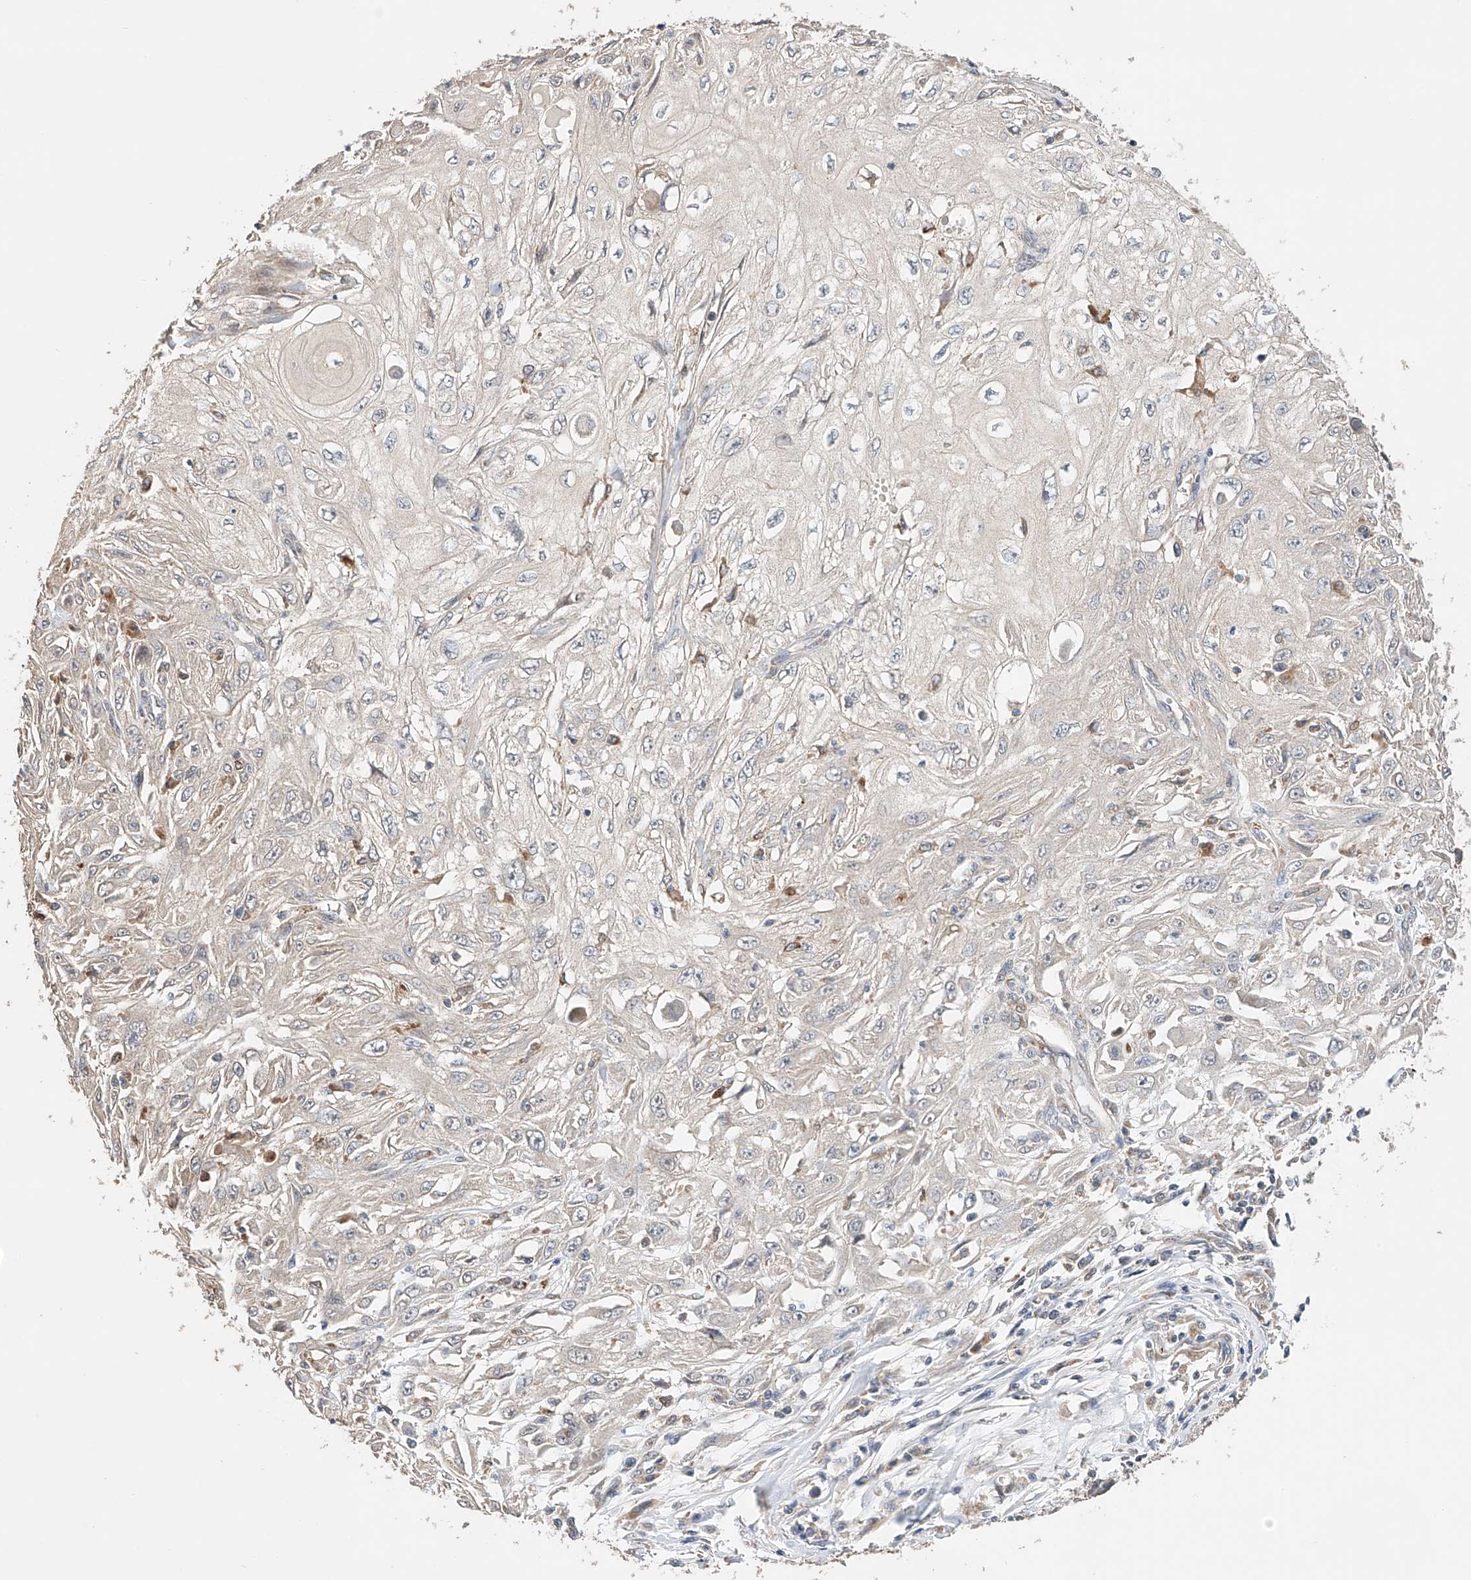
{"staining": {"intensity": "negative", "quantity": "none", "location": "none"}, "tissue": "skin cancer", "cell_type": "Tumor cells", "image_type": "cancer", "snomed": [{"axis": "morphology", "description": "Squamous cell carcinoma, NOS"}, {"axis": "topography", "description": "Skin"}], "caption": "Immunohistochemical staining of skin cancer (squamous cell carcinoma) displays no significant staining in tumor cells.", "gene": "ZFHX2", "patient": {"sex": "male", "age": 75}}